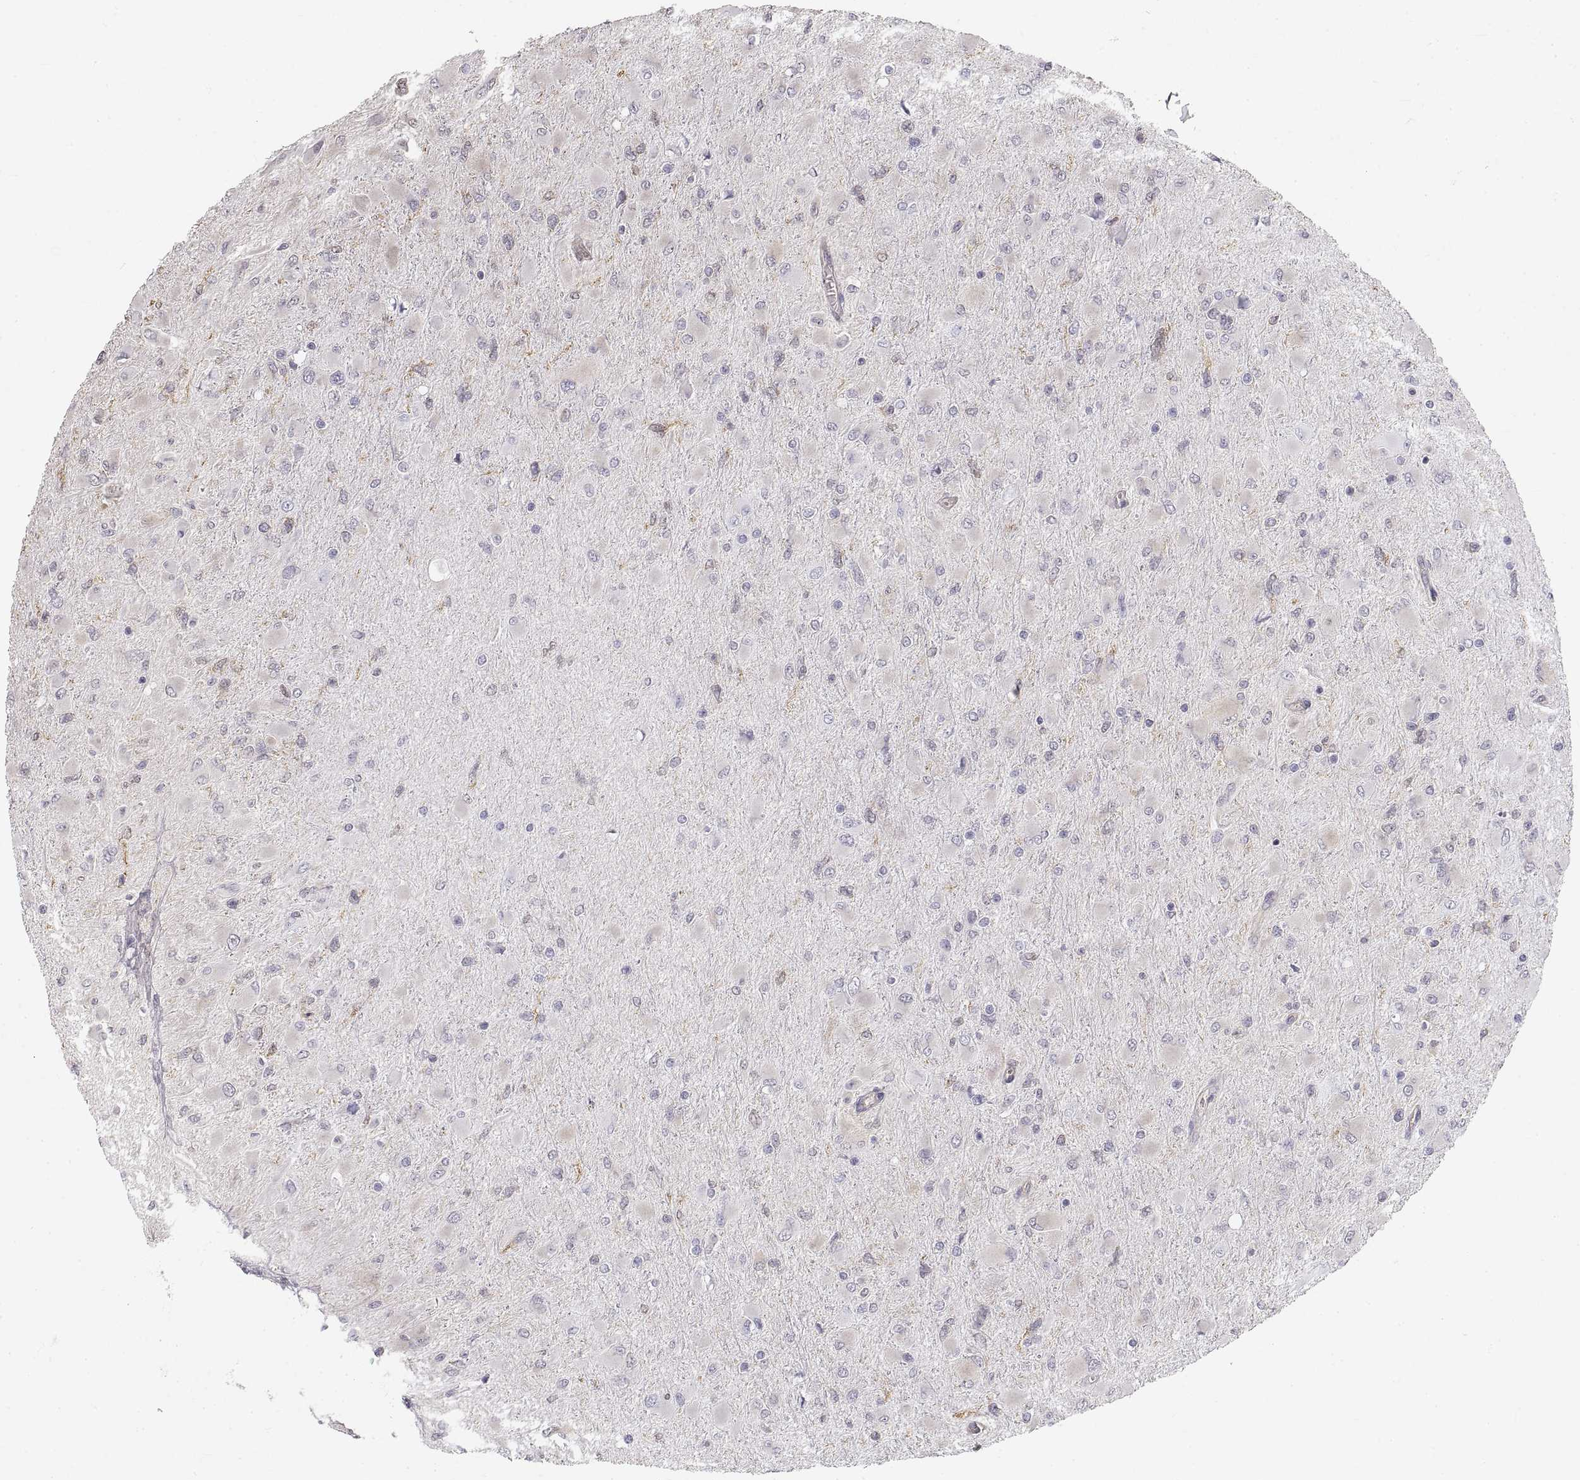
{"staining": {"intensity": "negative", "quantity": "none", "location": "none"}, "tissue": "glioma", "cell_type": "Tumor cells", "image_type": "cancer", "snomed": [{"axis": "morphology", "description": "Glioma, malignant, High grade"}, {"axis": "topography", "description": "Cerebral cortex"}], "caption": "Tumor cells are negative for protein expression in human glioma. Brightfield microscopy of immunohistochemistry (IHC) stained with DAB (3,3'-diaminobenzidine) (brown) and hematoxylin (blue), captured at high magnification.", "gene": "HSP90AB1", "patient": {"sex": "female", "age": 36}}